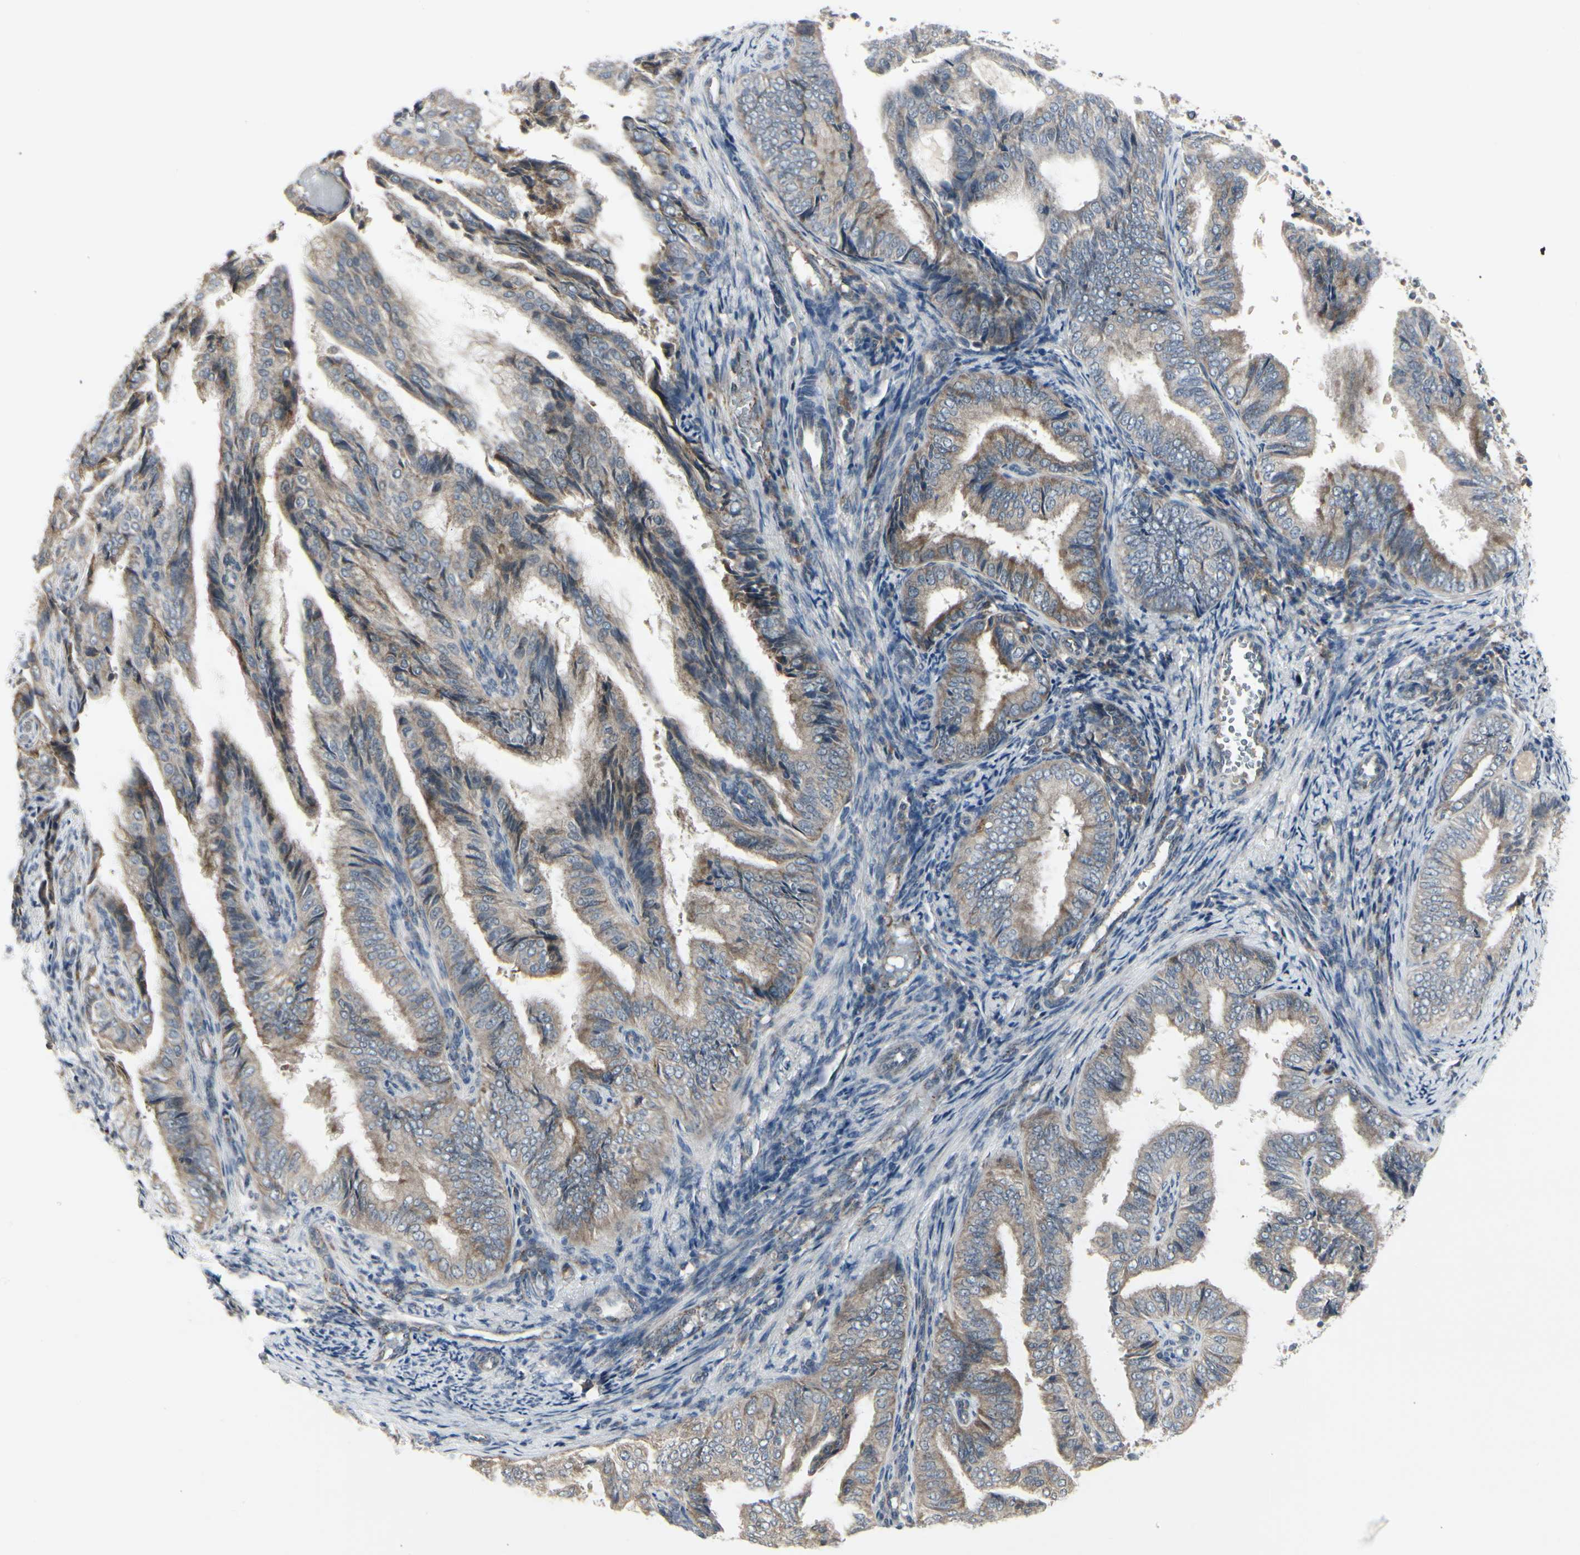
{"staining": {"intensity": "weak", "quantity": "25%-75%", "location": "cytoplasmic/membranous"}, "tissue": "endometrial cancer", "cell_type": "Tumor cells", "image_type": "cancer", "snomed": [{"axis": "morphology", "description": "Adenocarcinoma, NOS"}, {"axis": "topography", "description": "Endometrium"}], "caption": "Immunohistochemical staining of endometrial adenocarcinoma shows low levels of weak cytoplasmic/membranous staining in approximately 25%-75% of tumor cells.", "gene": "GRN", "patient": {"sex": "female", "age": 58}}